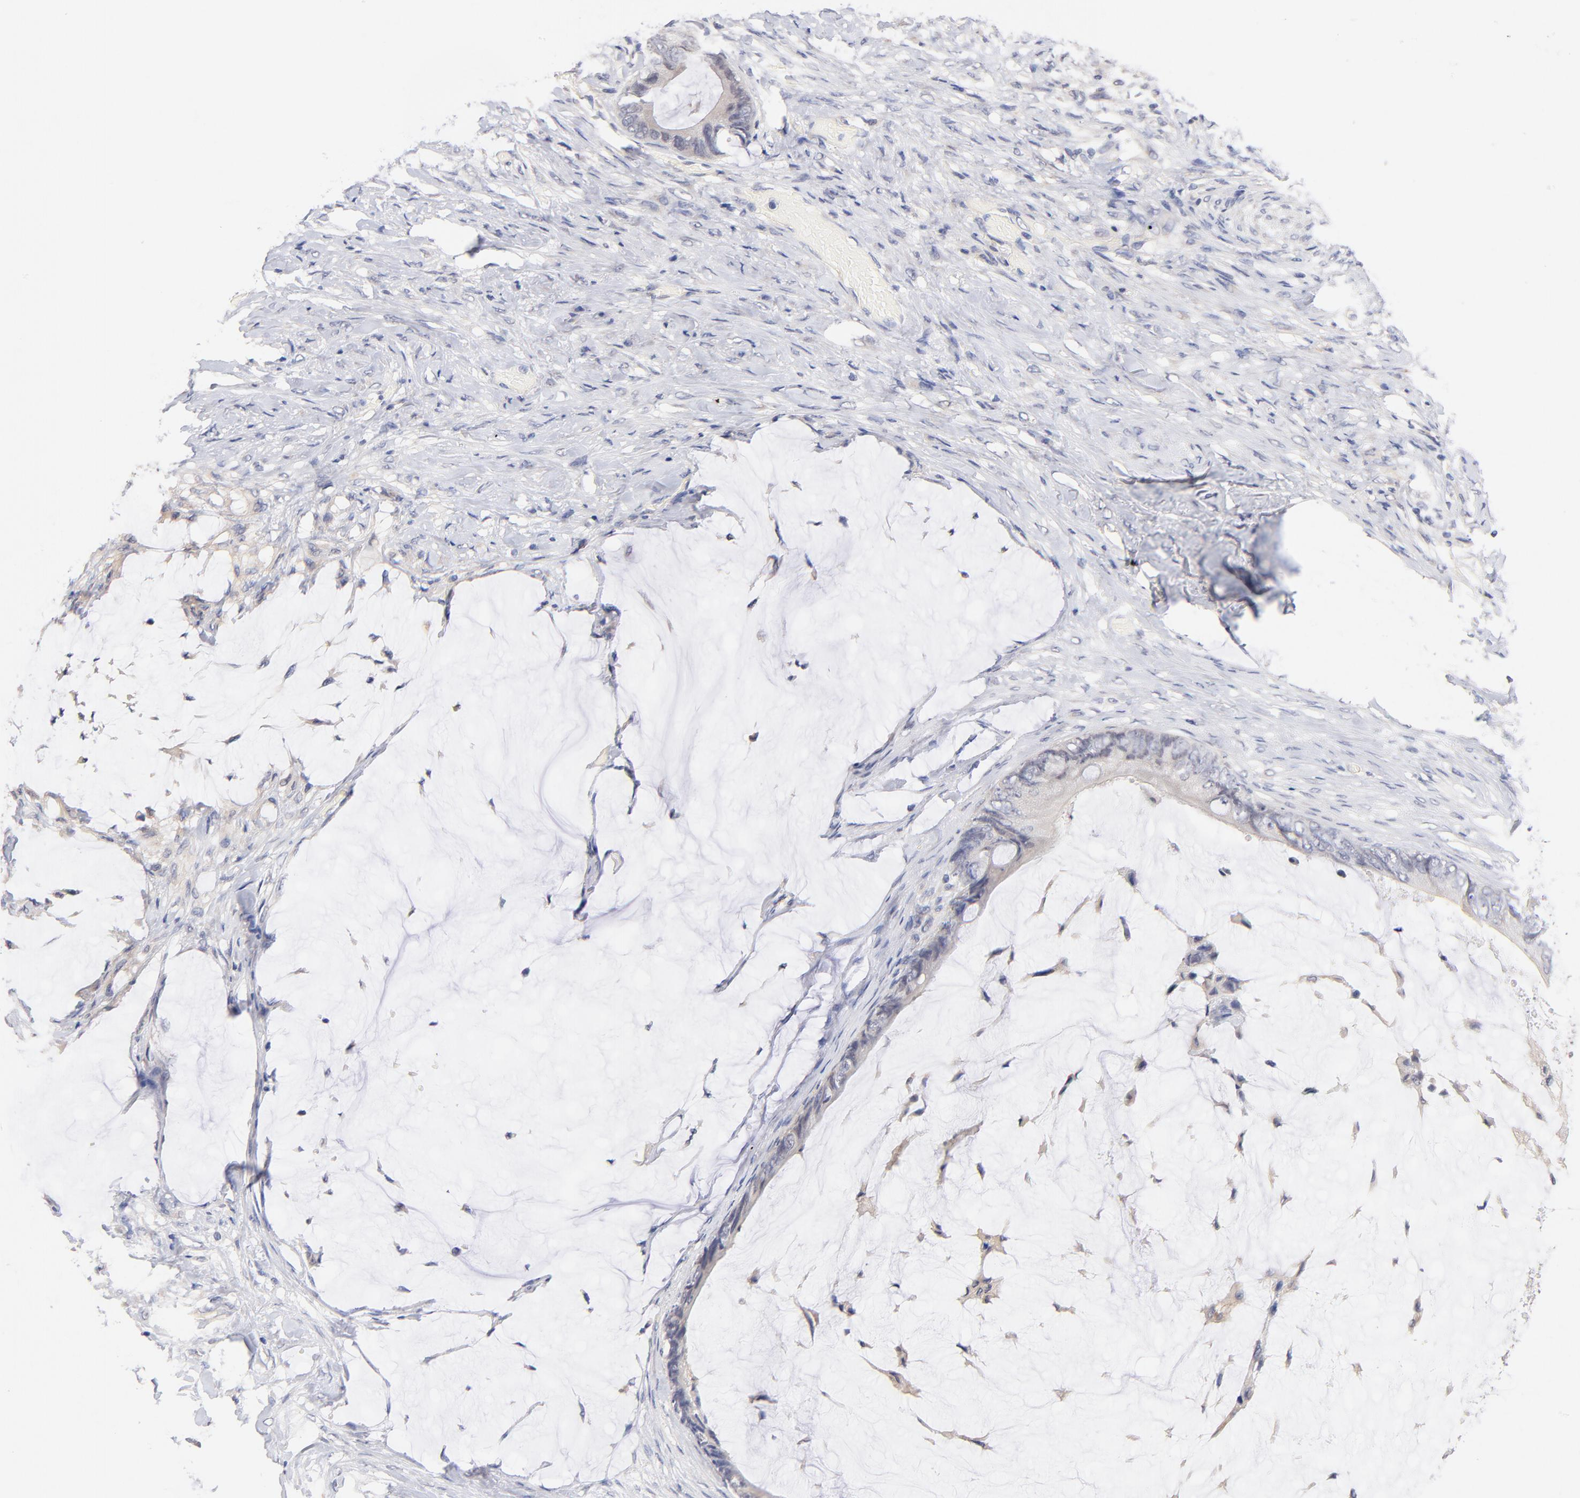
{"staining": {"intensity": "negative", "quantity": "none", "location": "none"}, "tissue": "colorectal cancer", "cell_type": "Tumor cells", "image_type": "cancer", "snomed": [{"axis": "morphology", "description": "Normal tissue, NOS"}, {"axis": "morphology", "description": "Adenocarcinoma, NOS"}, {"axis": "topography", "description": "Rectum"}, {"axis": "topography", "description": "Peripheral nerve tissue"}], "caption": "Protein analysis of colorectal cancer (adenocarcinoma) exhibits no significant expression in tumor cells.", "gene": "RIBC2", "patient": {"sex": "female", "age": 77}}